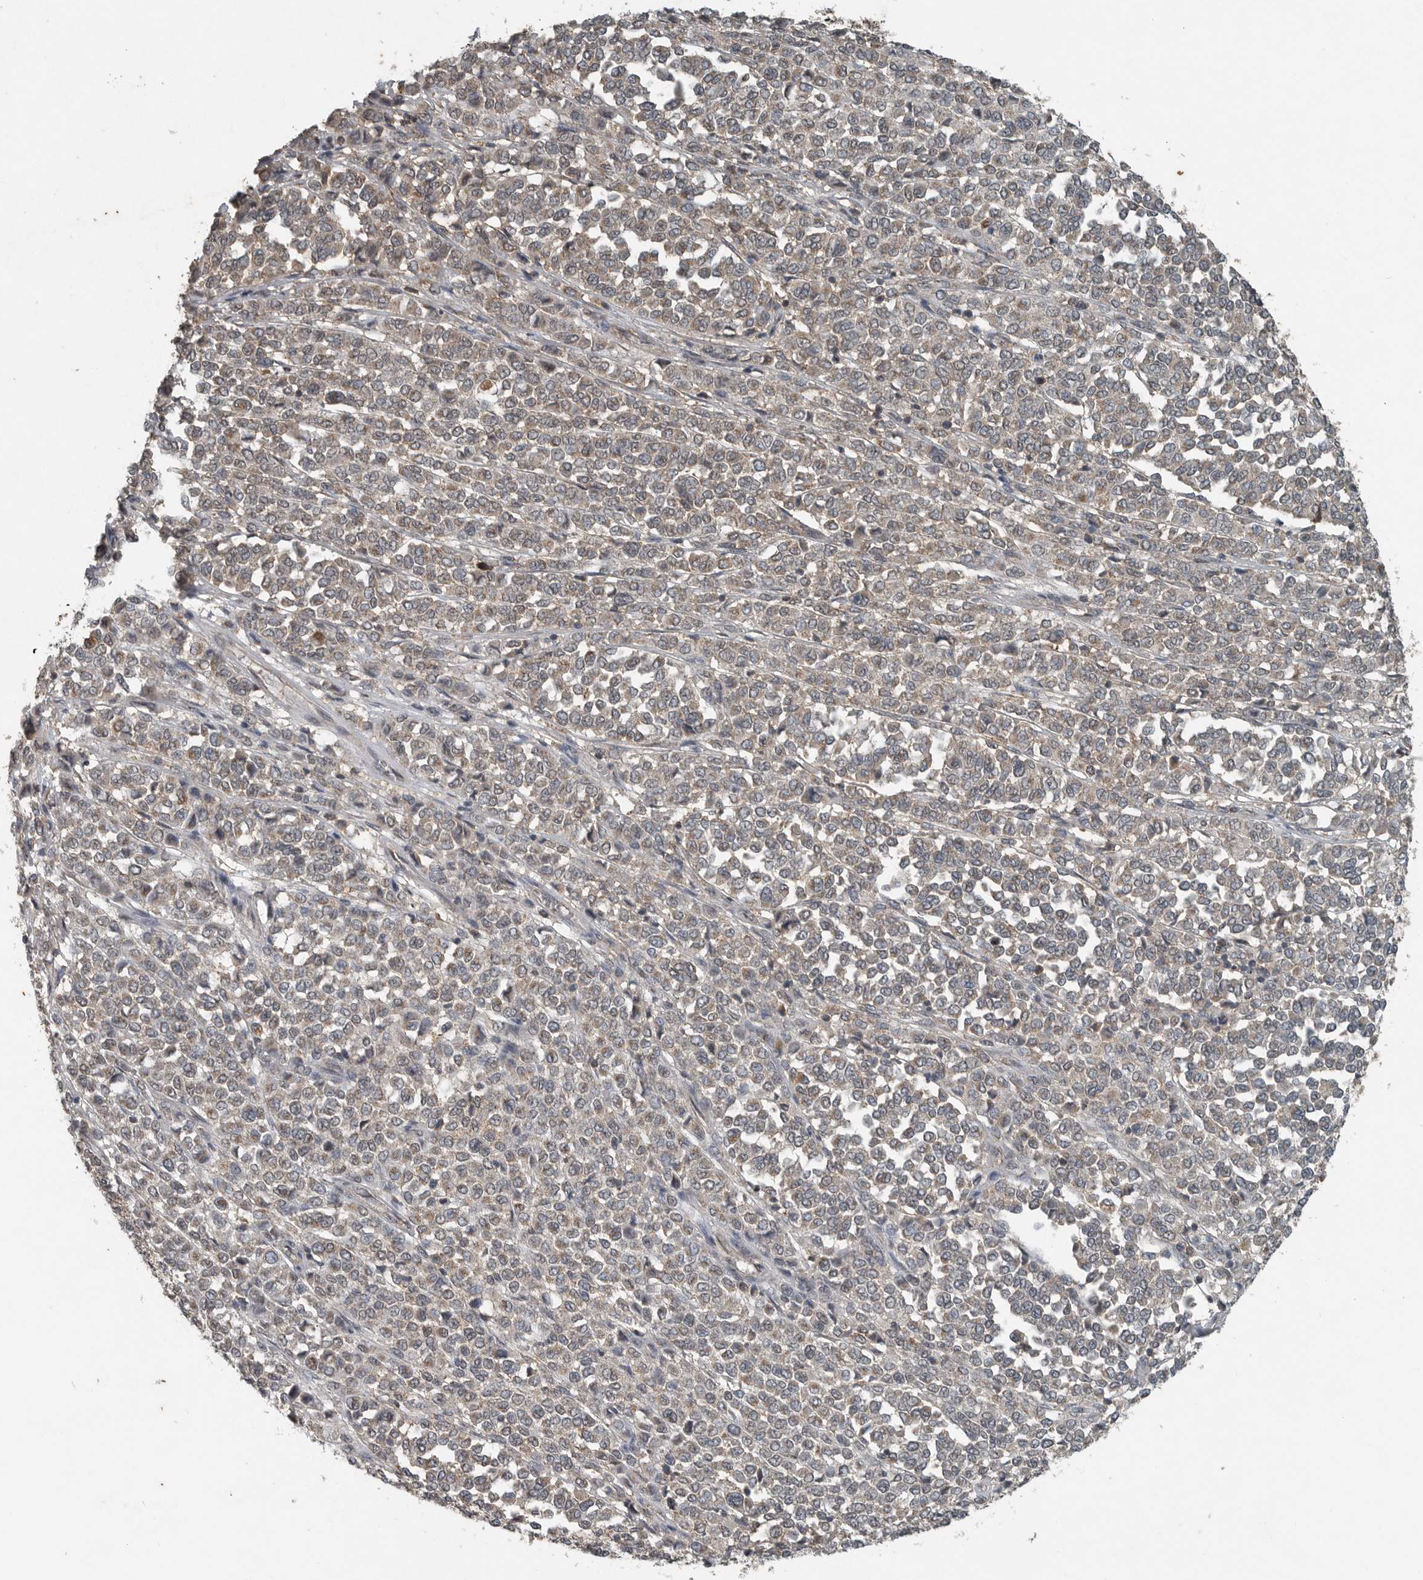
{"staining": {"intensity": "negative", "quantity": "none", "location": "none"}, "tissue": "melanoma", "cell_type": "Tumor cells", "image_type": "cancer", "snomed": [{"axis": "morphology", "description": "Malignant melanoma, Metastatic site"}, {"axis": "topography", "description": "Pancreas"}], "caption": "Image shows no significant protein staining in tumor cells of melanoma. Nuclei are stained in blue.", "gene": "IL6ST", "patient": {"sex": "female", "age": 30}}